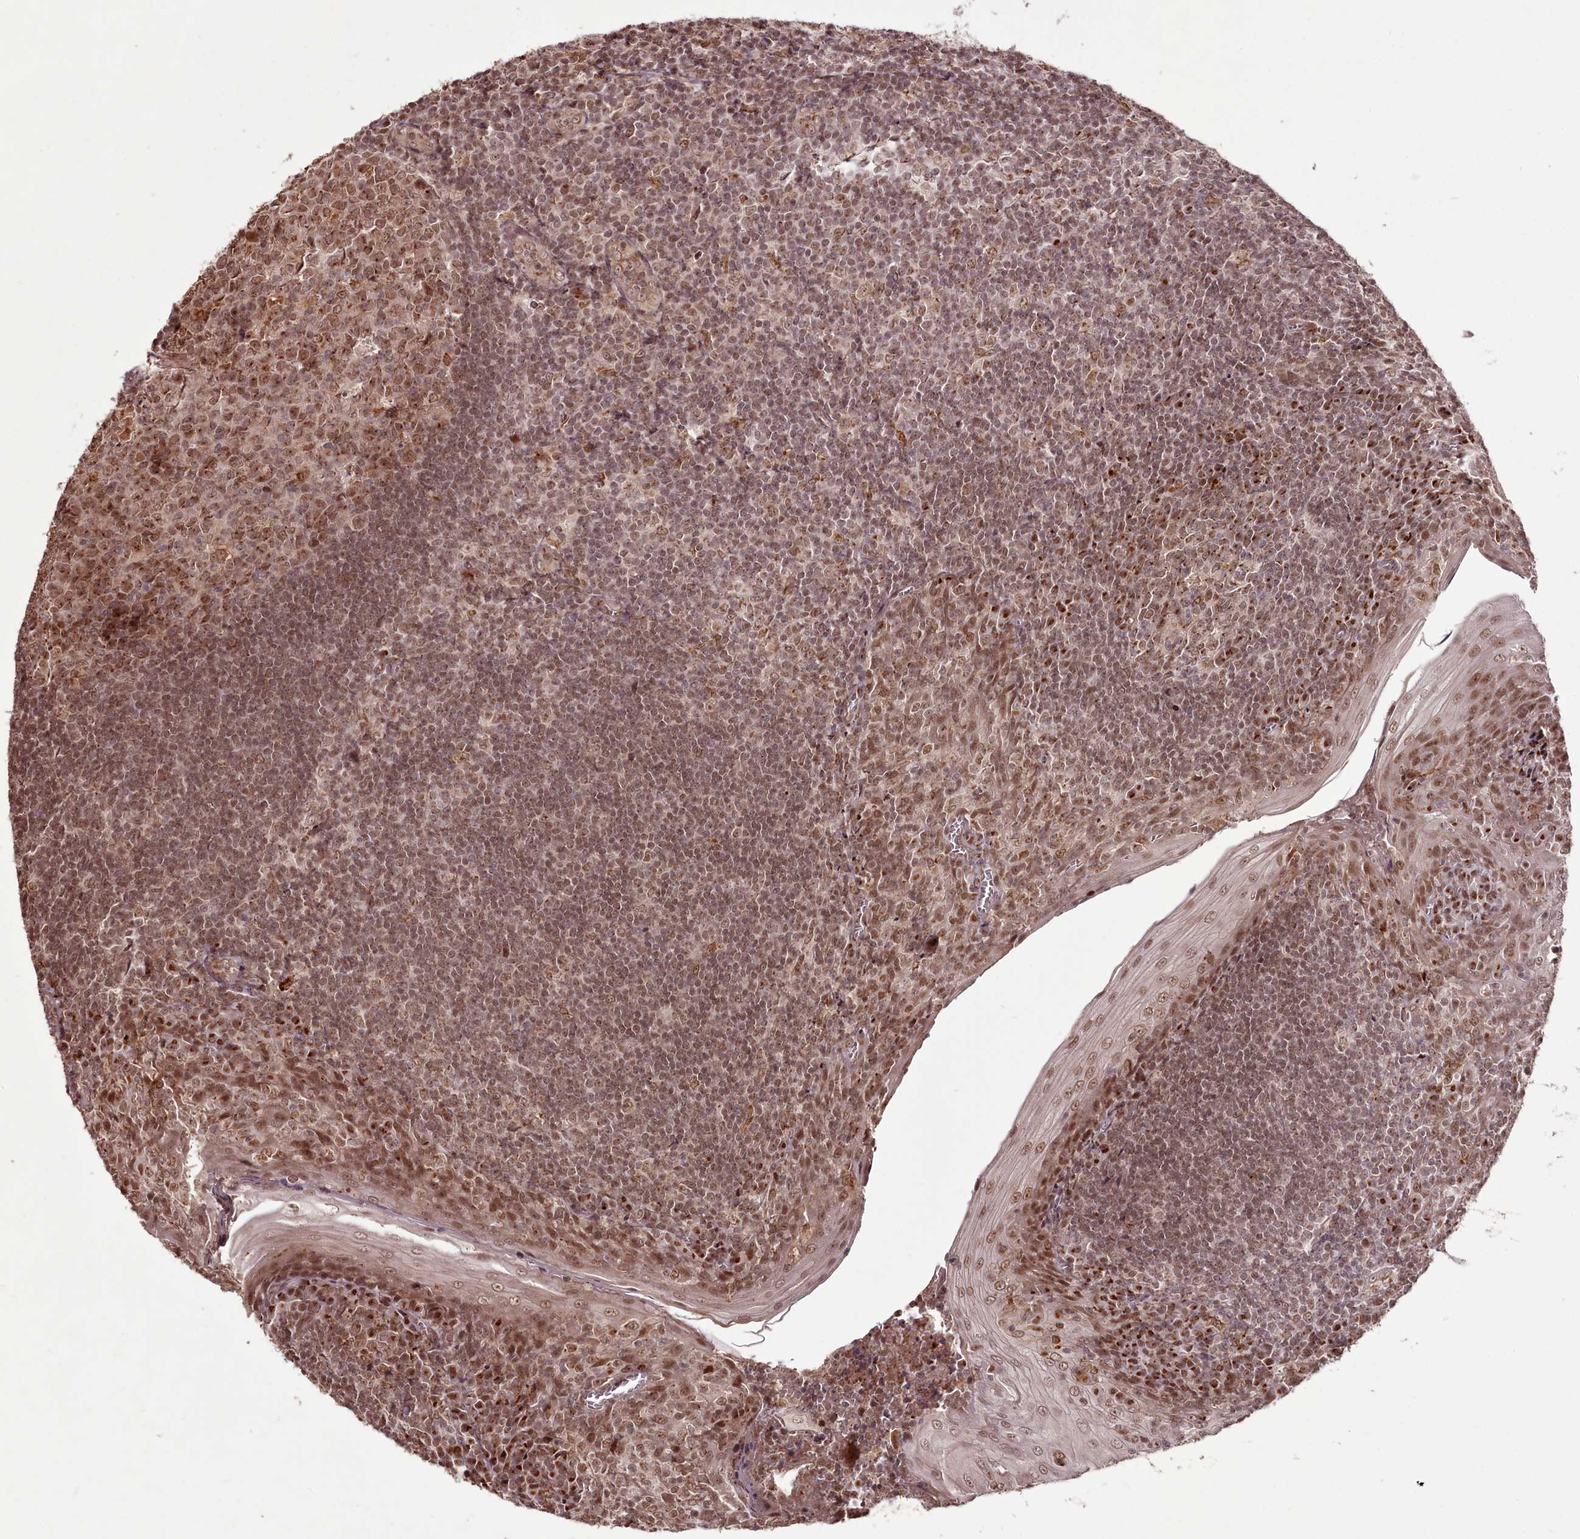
{"staining": {"intensity": "moderate", "quantity": ">75%", "location": "nuclear"}, "tissue": "tonsil", "cell_type": "Germinal center cells", "image_type": "normal", "snomed": [{"axis": "morphology", "description": "Normal tissue, NOS"}, {"axis": "topography", "description": "Tonsil"}], "caption": "Immunohistochemistry micrograph of benign tonsil: human tonsil stained using IHC exhibits medium levels of moderate protein expression localized specifically in the nuclear of germinal center cells, appearing as a nuclear brown color.", "gene": "CEP83", "patient": {"sex": "male", "age": 27}}